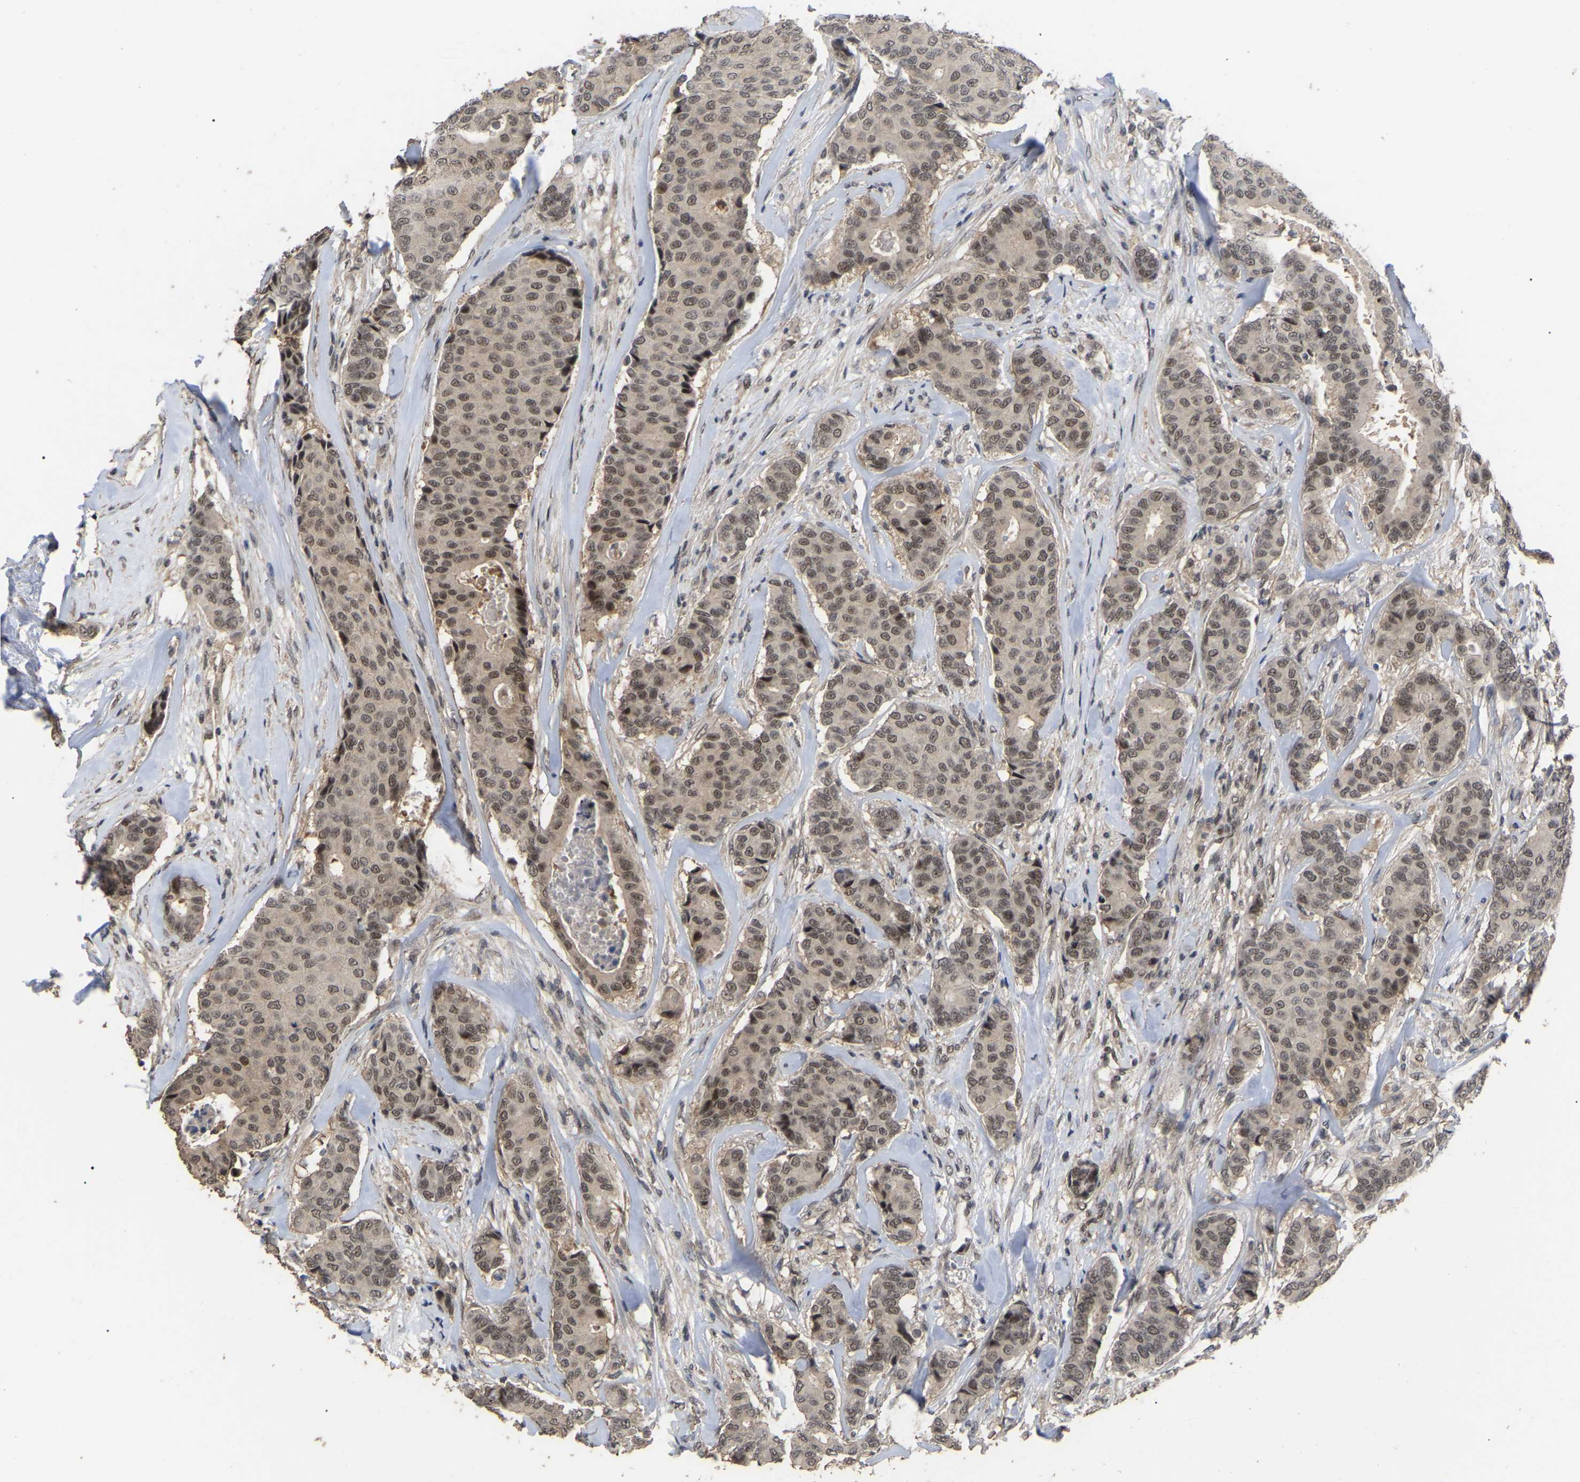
{"staining": {"intensity": "moderate", "quantity": ">75%", "location": "nuclear"}, "tissue": "breast cancer", "cell_type": "Tumor cells", "image_type": "cancer", "snomed": [{"axis": "morphology", "description": "Duct carcinoma"}, {"axis": "topography", "description": "Breast"}], "caption": "An image of breast intraductal carcinoma stained for a protein displays moderate nuclear brown staining in tumor cells.", "gene": "JAZF1", "patient": {"sex": "female", "age": 75}}